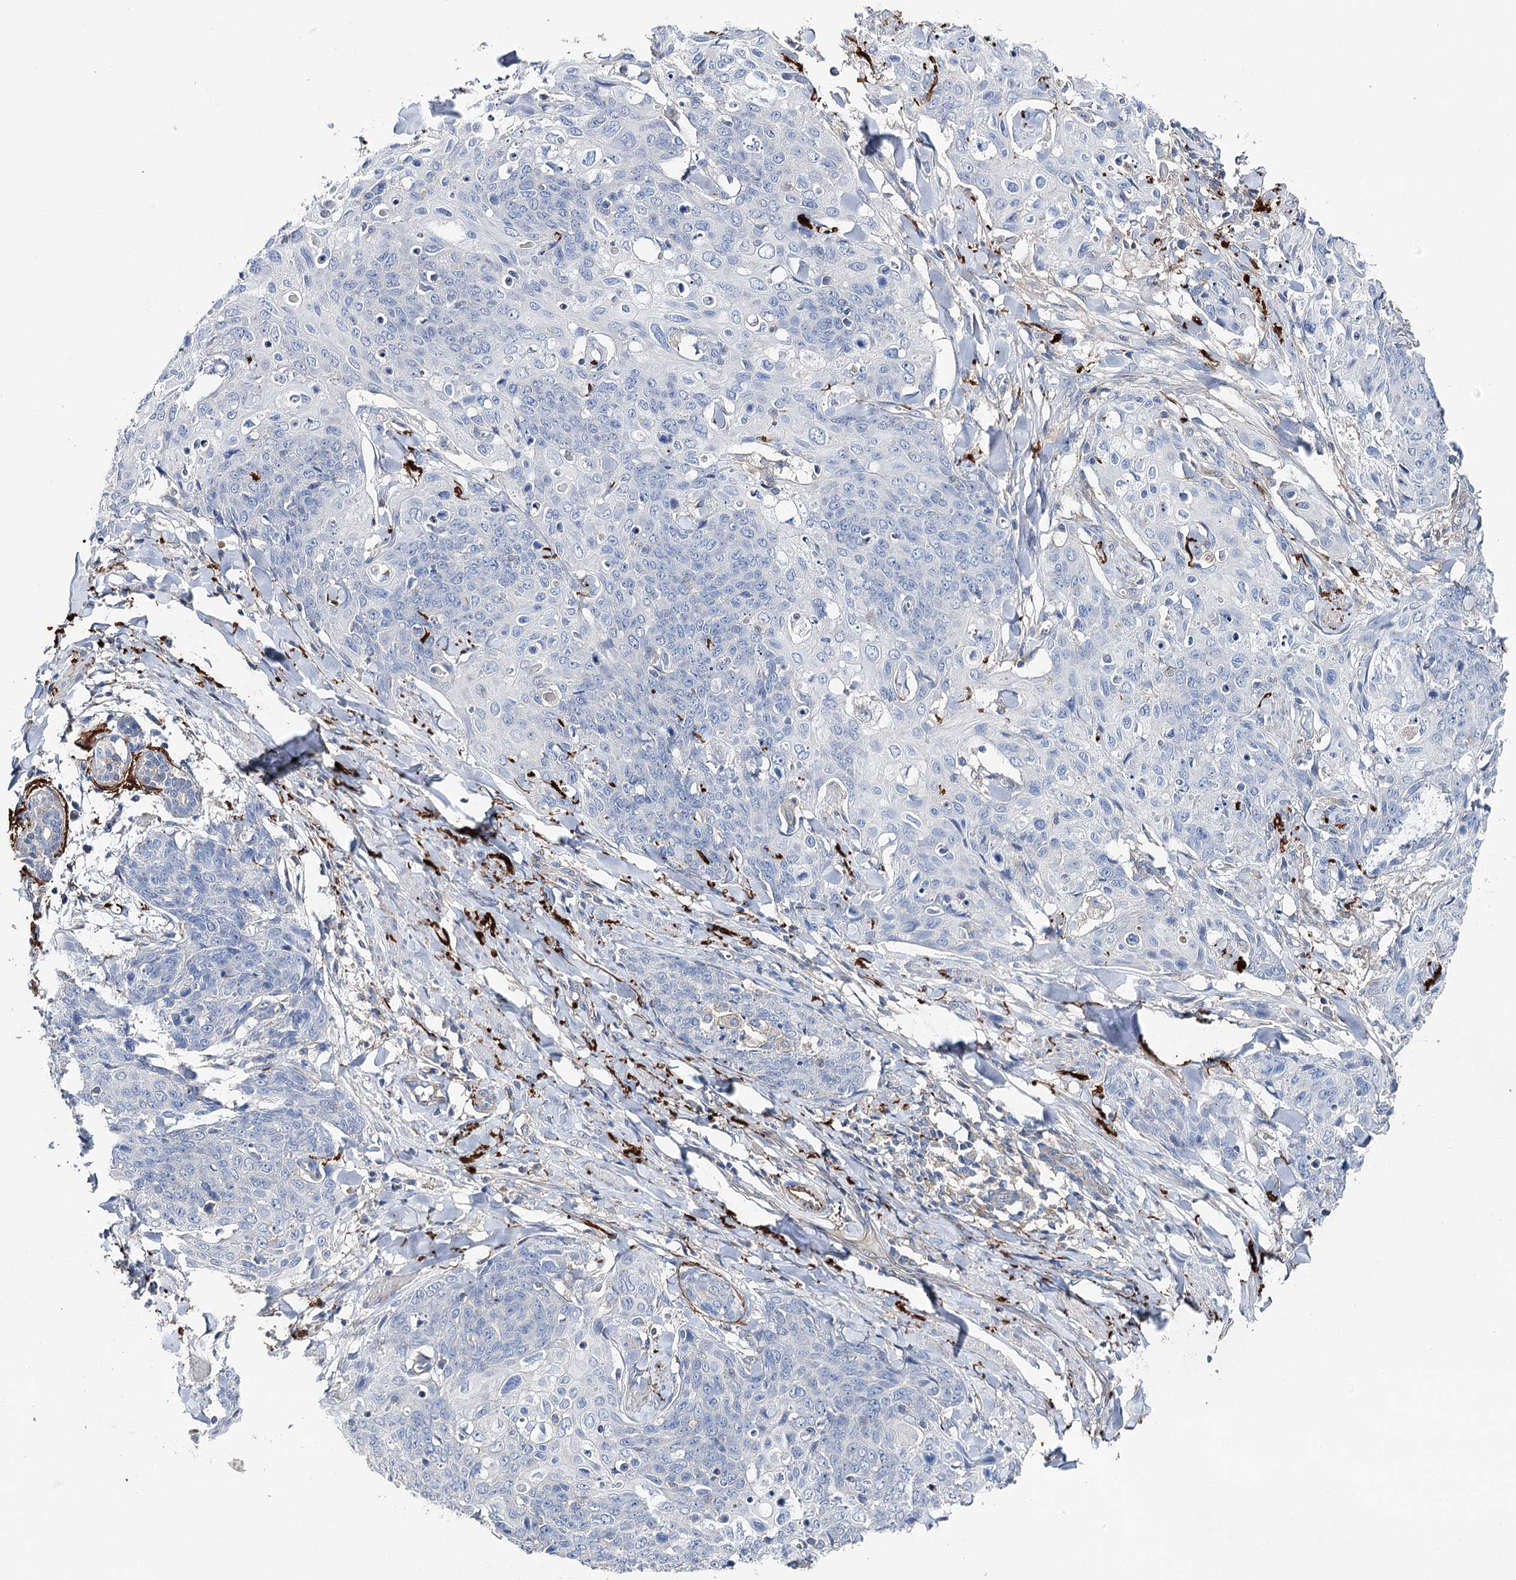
{"staining": {"intensity": "negative", "quantity": "none", "location": "none"}, "tissue": "skin cancer", "cell_type": "Tumor cells", "image_type": "cancer", "snomed": [{"axis": "morphology", "description": "Squamous cell carcinoma, NOS"}, {"axis": "topography", "description": "Skin"}, {"axis": "topography", "description": "Vulva"}], "caption": "There is no significant positivity in tumor cells of skin squamous cell carcinoma.", "gene": "EPYC", "patient": {"sex": "female", "age": 85}}